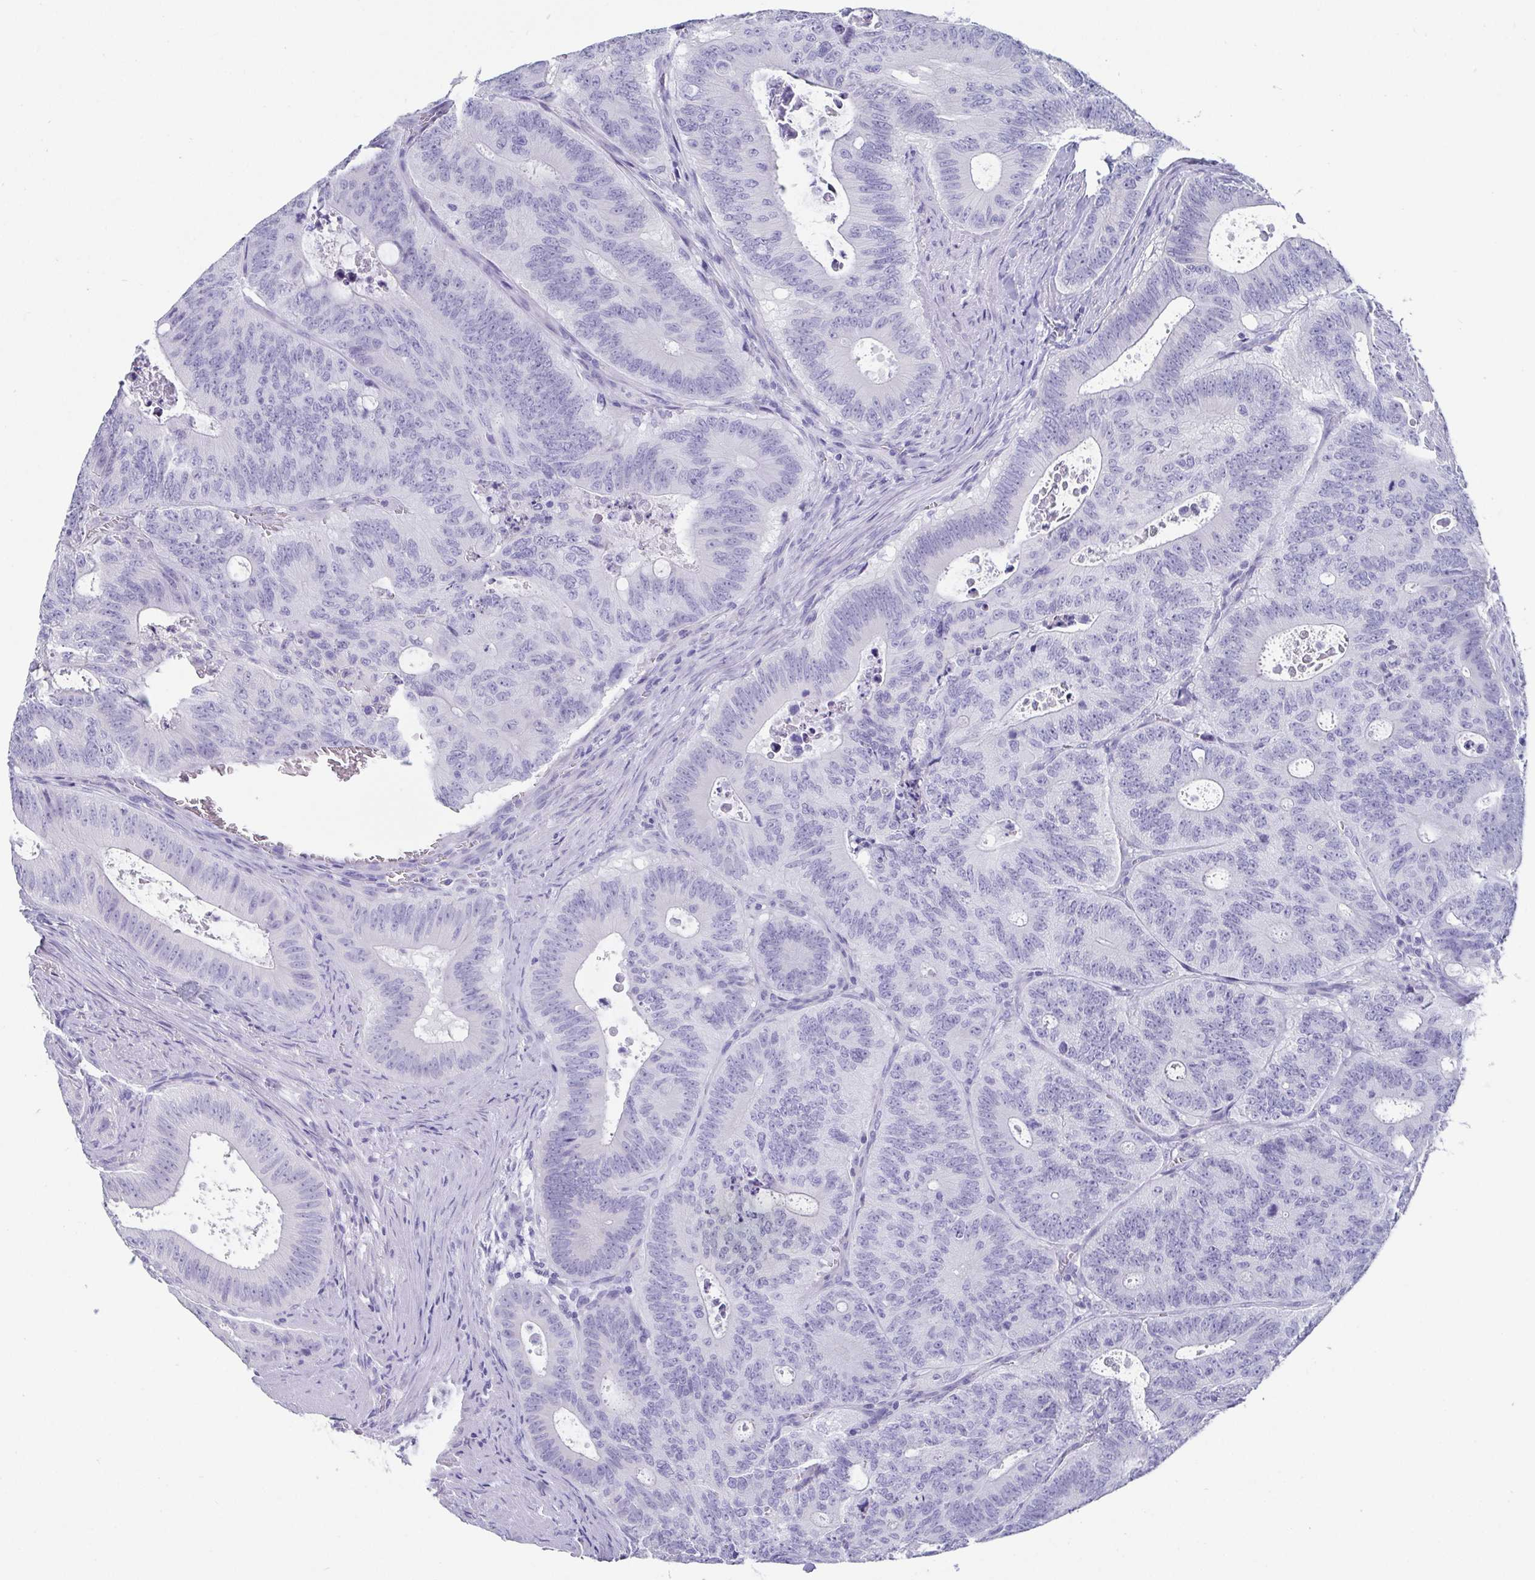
{"staining": {"intensity": "negative", "quantity": "none", "location": "none"}, "tissue": "colorectal cancer", "cell_type": "Tumor cells", "image_type": "cancer", "snomed": [{"axis": "morphology", "description": "Adenocarcinoma, NOS"}, {"axis": "topography", "description": "Colon"}], "caption": "Tumor cells are negative for protein expression in human colorectal cancer. The staining was performed using DAB (3,3'-diaminobenzidine) to visualize the protein expression in brown, while the nuclei were stained in blue with hematoxylin (Magnification: 20x).", "gene": "SCGN", "patient": {"sex": "male", "age": 62}}